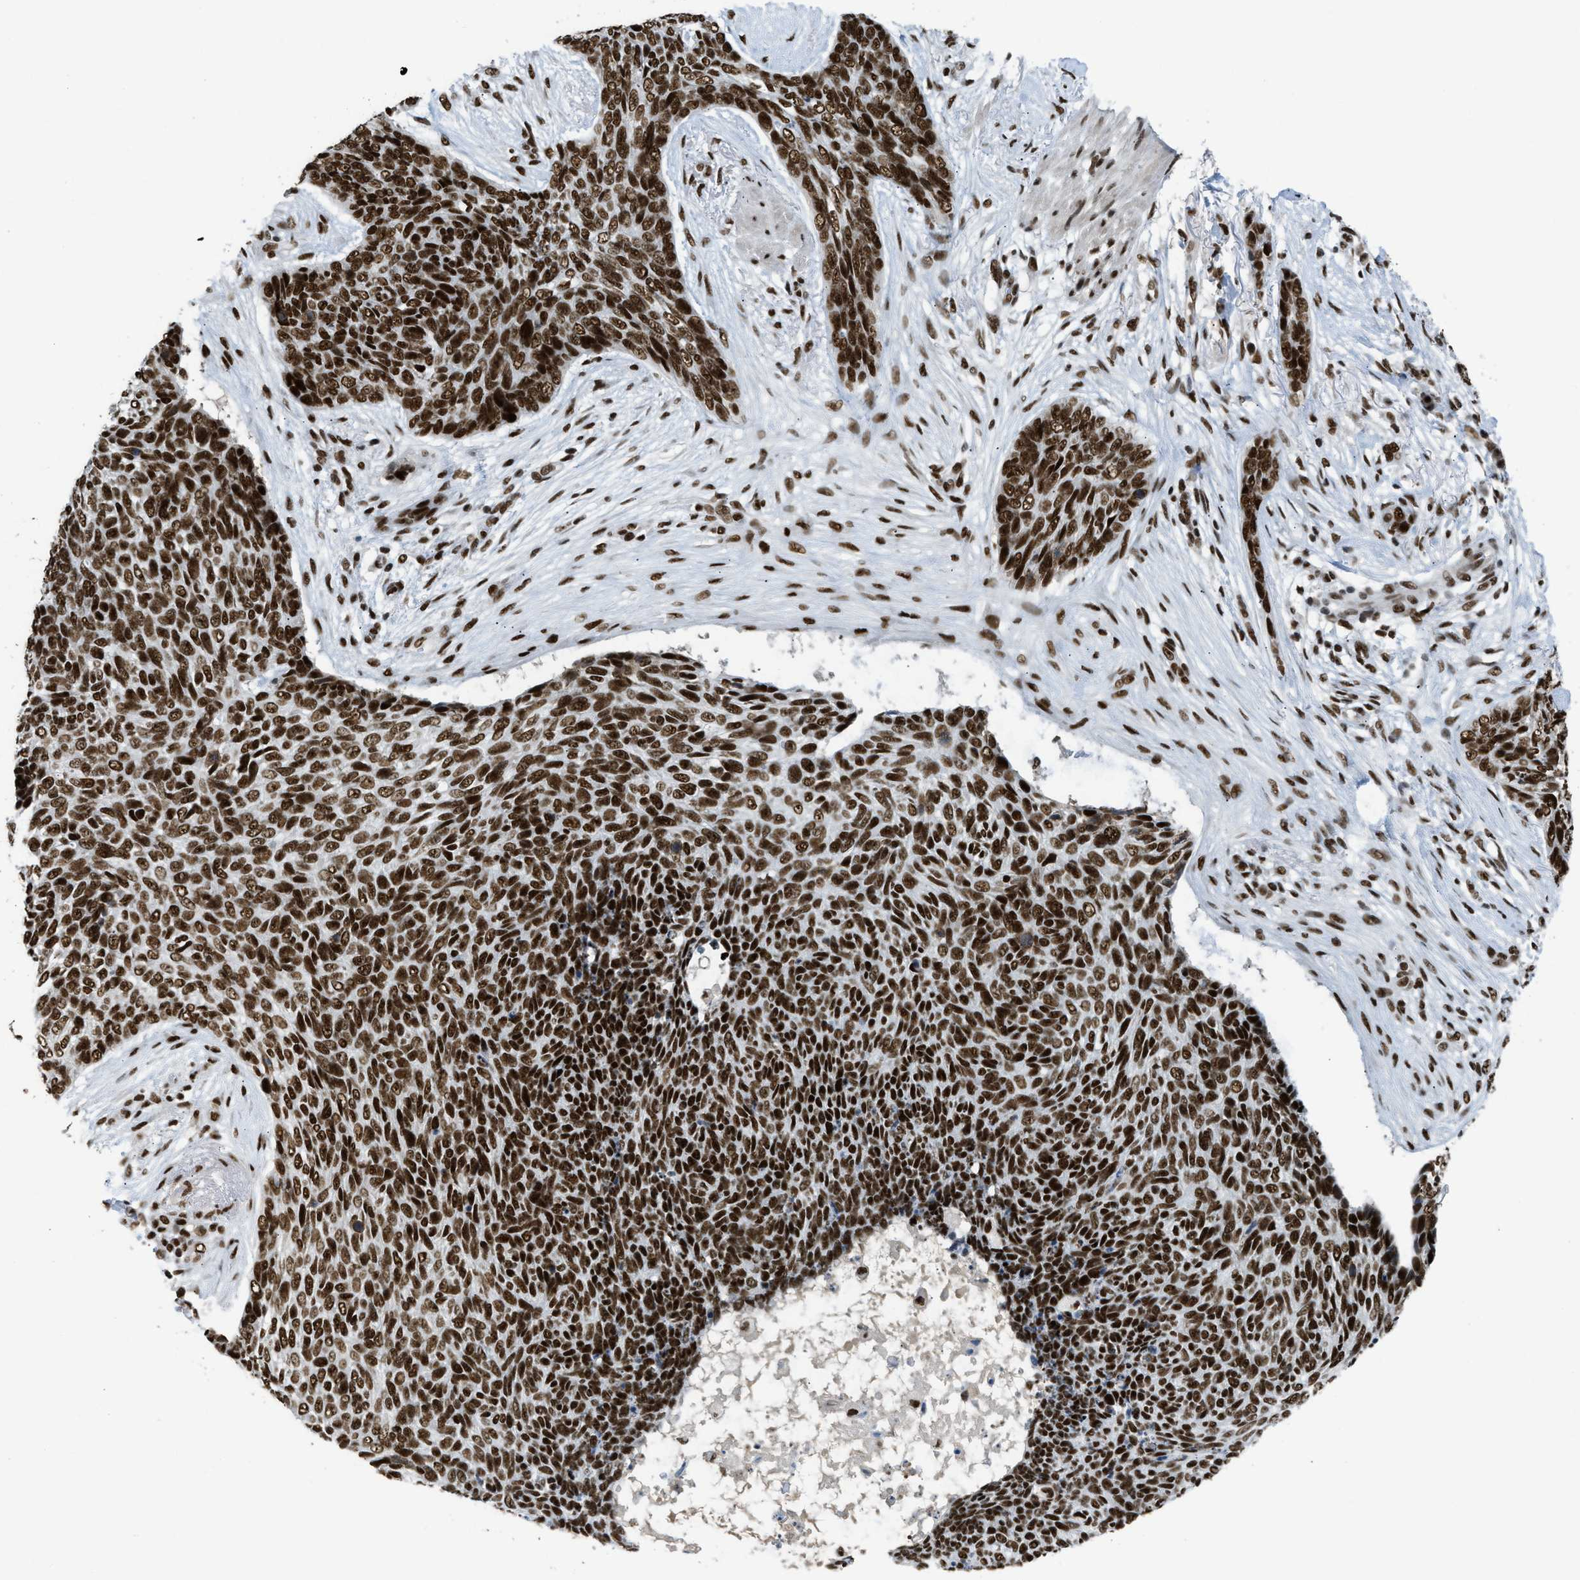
{"staining": {"intensity": "strong", "quantity": ">75%", "location": "nuclear"}, "tissue": "skin cancer", "cell_type": "Tumor cells", "image_type": "cancer", "snomed": [{"axis": "morphology", "description": "Basal cell carcinoma"}, {"axis": "topography", "description": "Skin"}], "caption": "Strong nuclear staining for a protein is identified in about >75% of tumor cells of skin basal cell carcinoma using immunohistochemistry (IHC).", "gene": "SCAF4", "patient": {"sex": "female", "age": 84}}